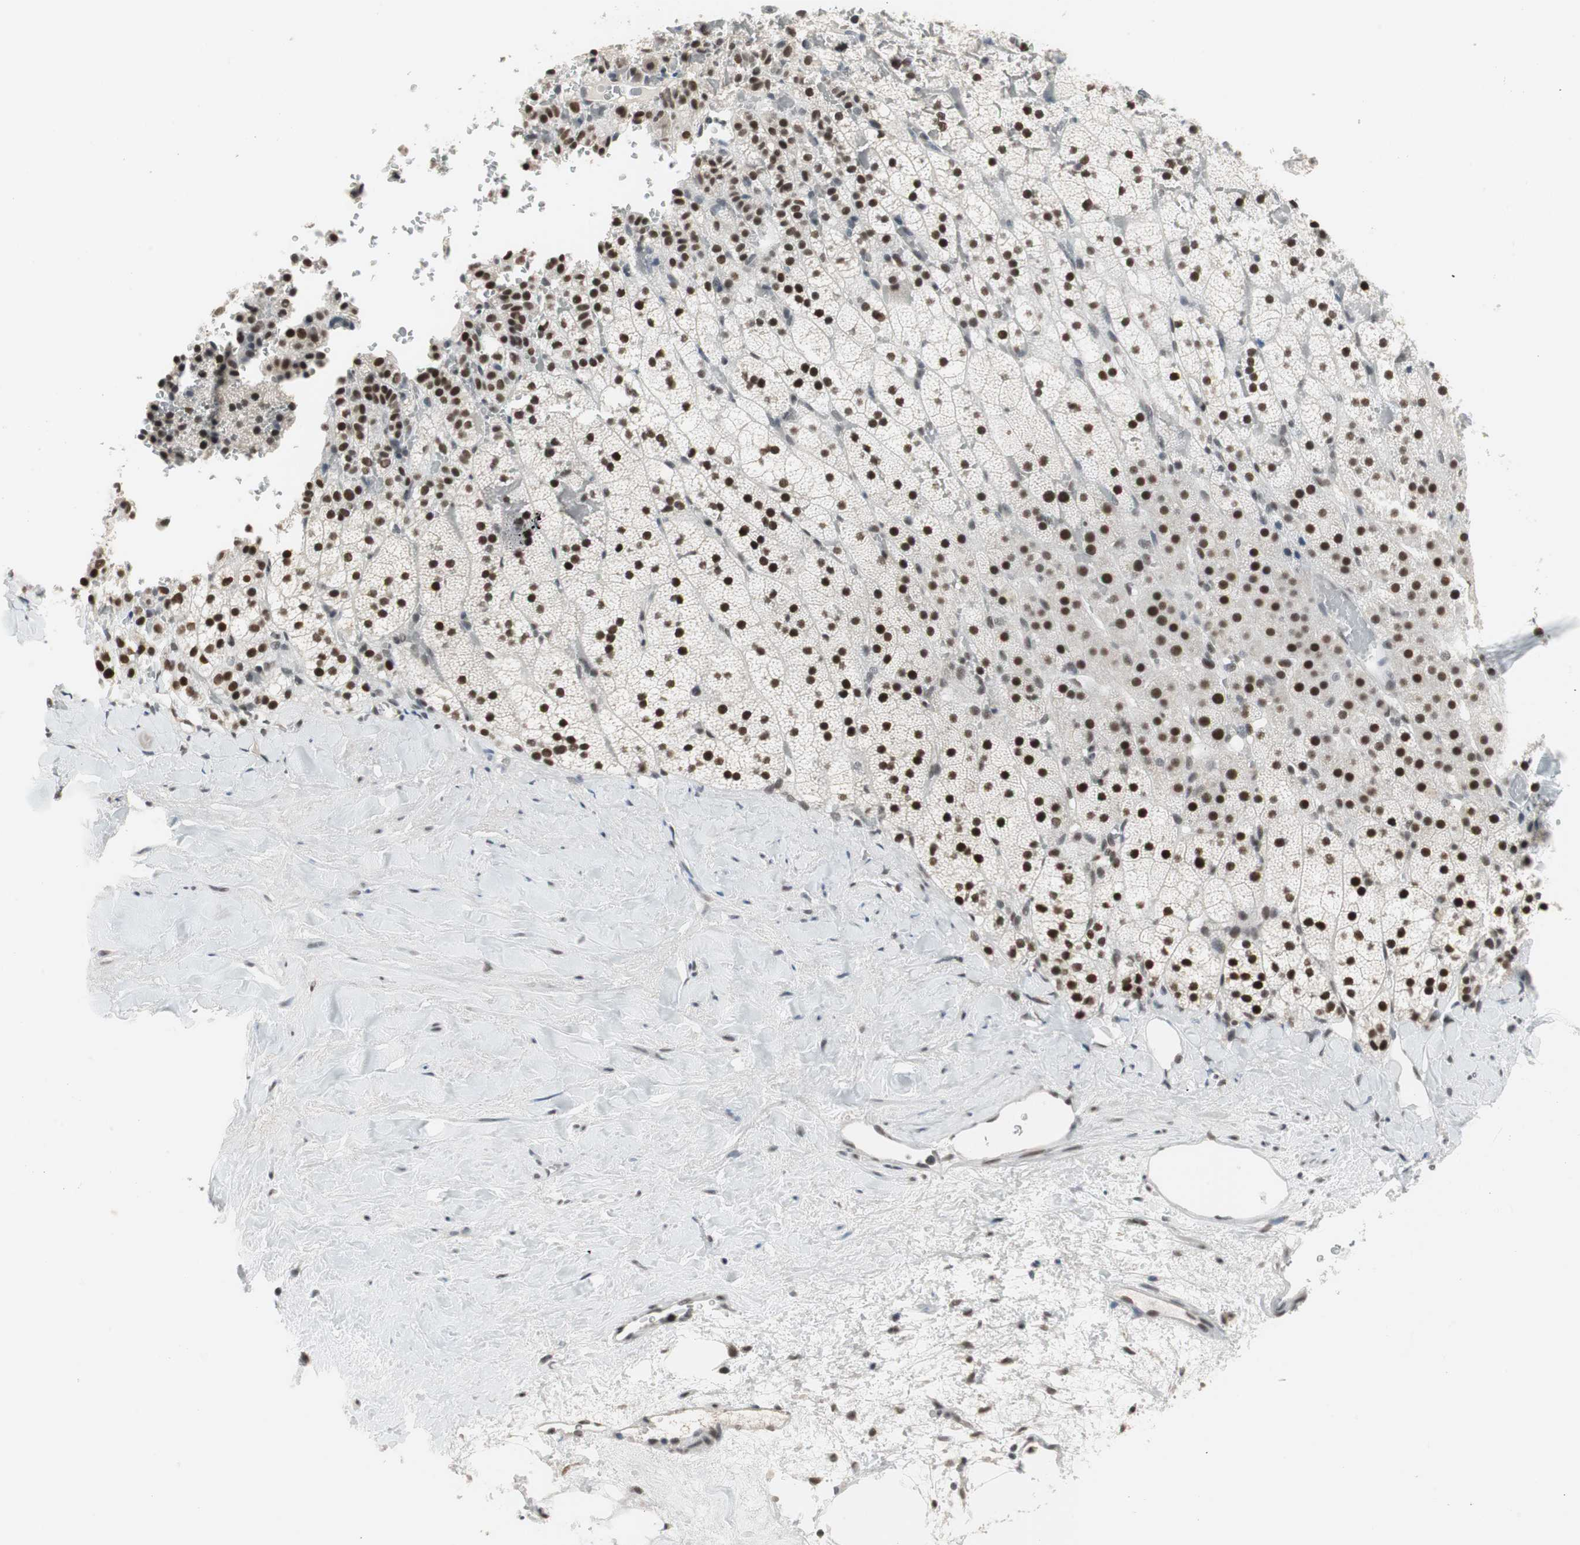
{"staining": {"intensity": "strong", "quantity": ">75%", "location": "nuclear"}, "tissue": "adrenal gland", "cell_type": "Glandular cells", "image_type": "normal", "snomed": [{"axis": "morphology", "description": "Normal tissue, NOS"}, {"axis": "topography", "description": "Adrenal gland"}], "caption": "Normal adrenal gland exhibits strong nuclear positivity in about >75% of glandular cells.", "gene": "RTF1", "patient": {"sex": "male", "age": 35}}